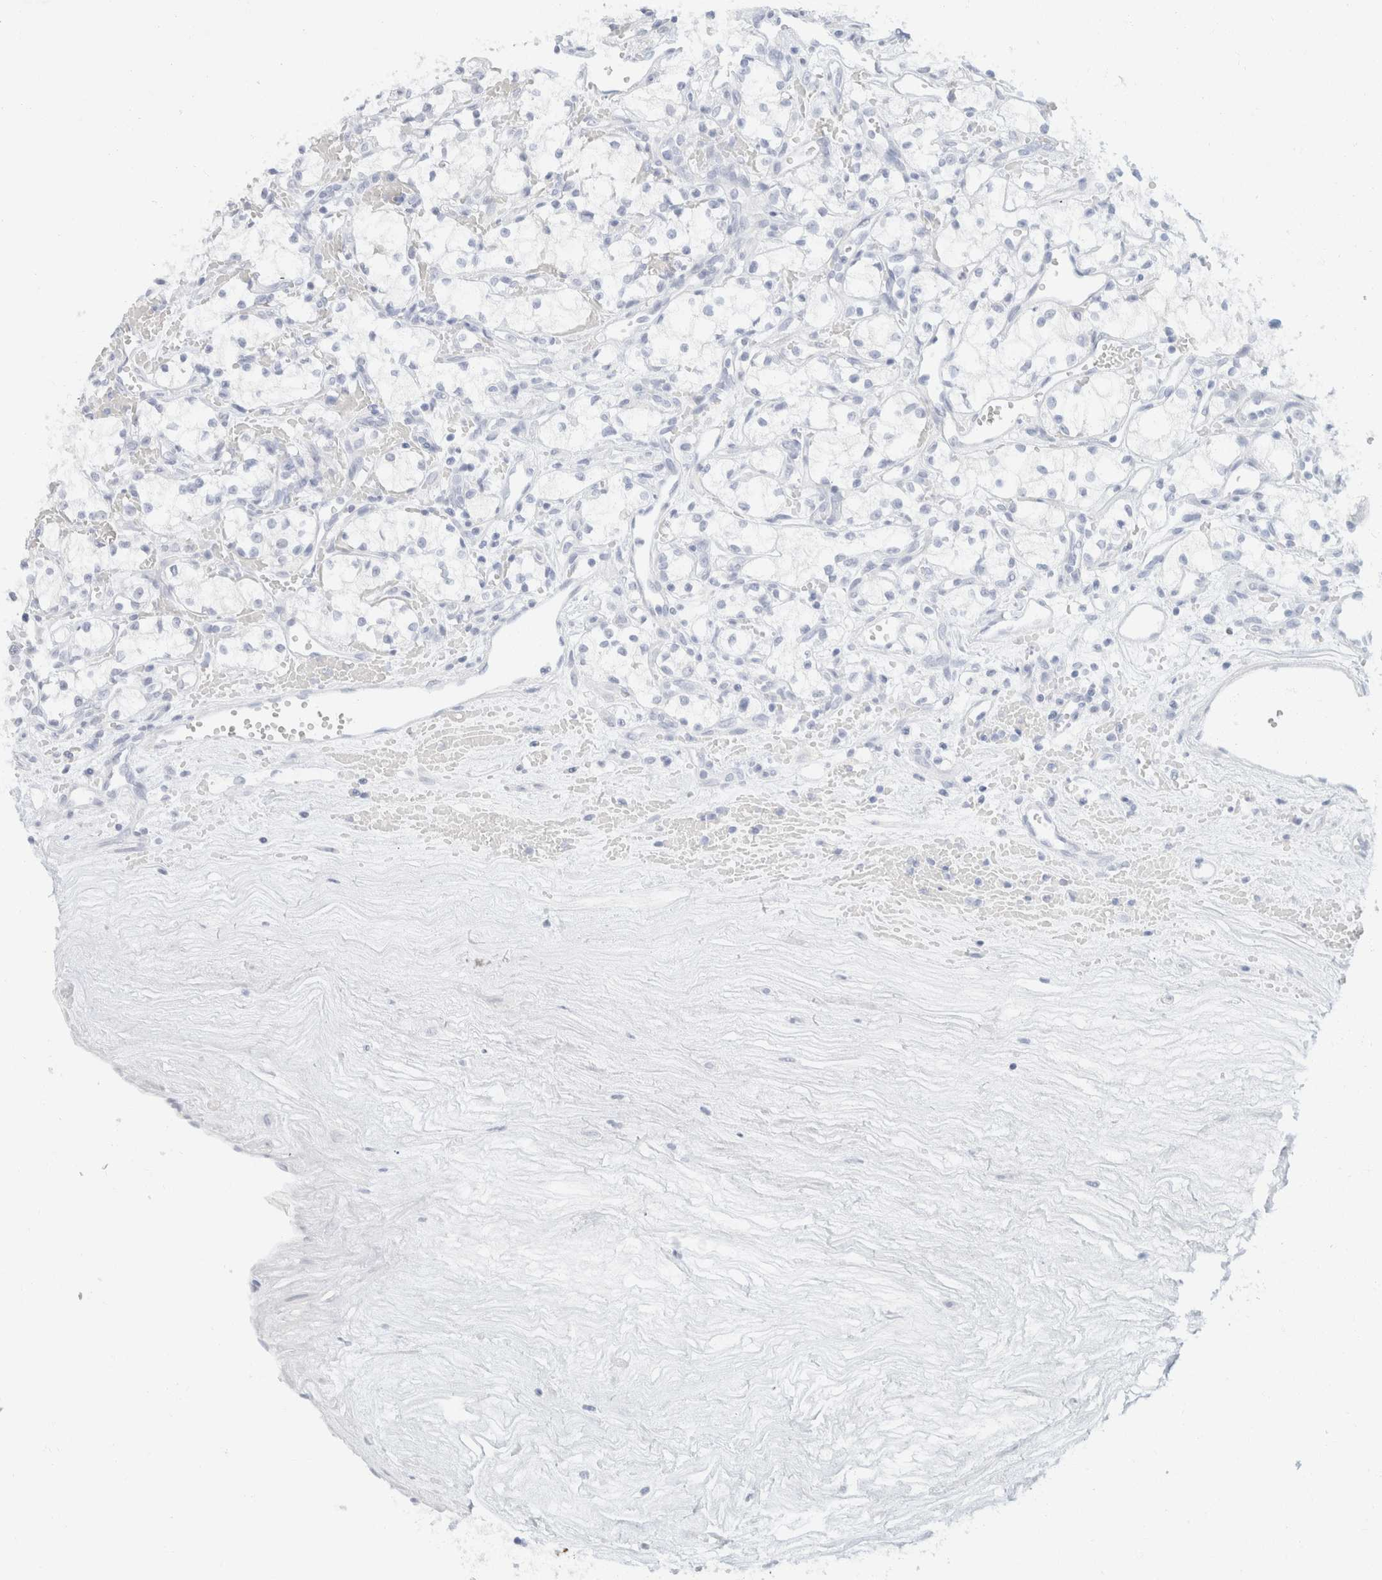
{"staining": {"intensity": "negative", "quantity": "none", "location": "none"}, "tissue": "renal cancer", "cell_type": "Tumor cells", "image_type": "cancer", "snomed": [{"axis": "morphology", "description": "Adenocarcinoma, NOS"}, {"axis": "topography", "description": "Kidney"}], "caption": "Immunohistochemistry image of neoplastic tissue: renal cancer (adenocarcinoma) stained with DAB (3,3'-diaminobenzidine) shows no significant protein positivity in tumor cells. (DAB (3,3'-diaminobenzidine) immunohistochemistry (IHC), high magnification).", "gene": "KRT20", "patient": {"sex": "male", "age": 59}}